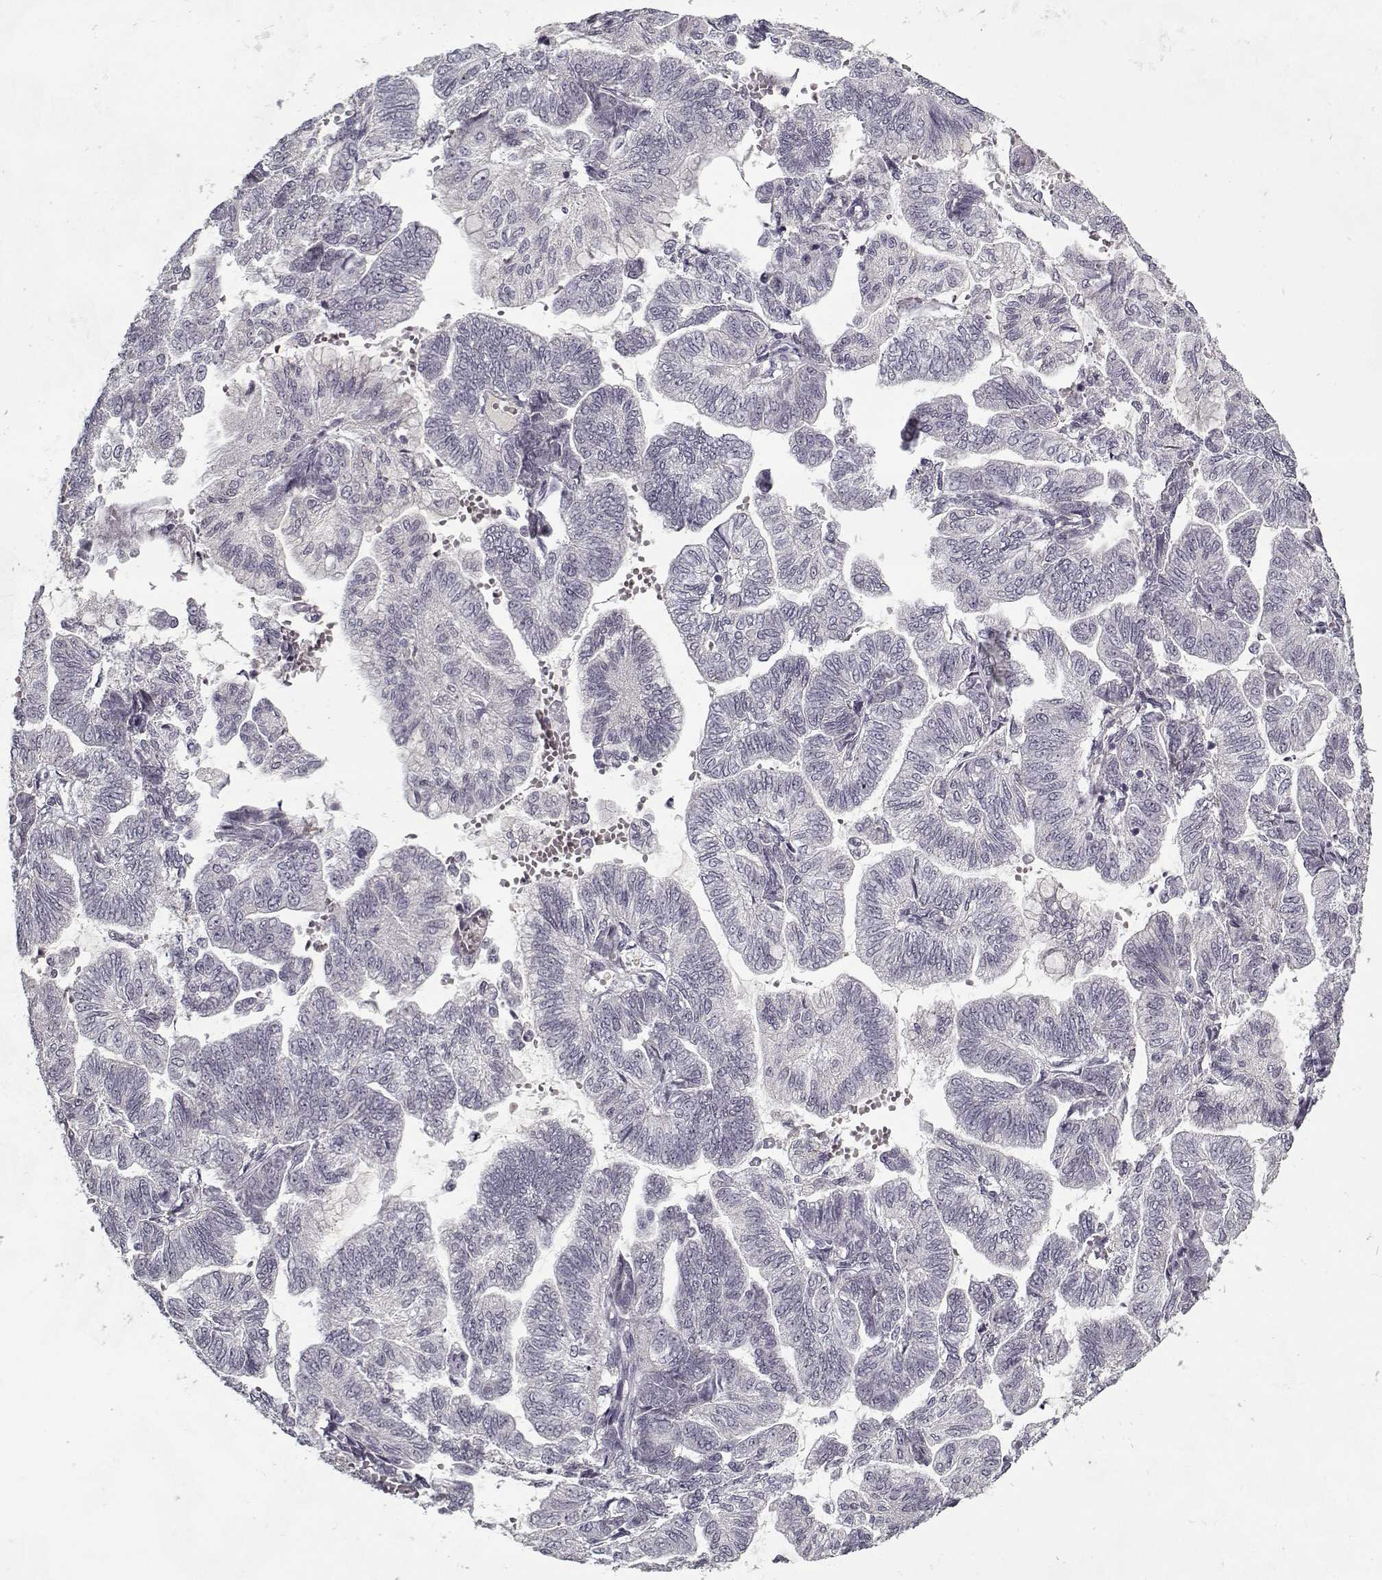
{"staining": {"intensity": "negative", "quantity": "none", "location": "none"}, "tissue": "stomach cancer", "cell_type": "Tumor cells", "image_type": "cancer", "snomed": [{"axis": "morphology", "description": "Adenocarcinoma, NOS"}, {"axis": "topography", "description": "Stomach"}], "caption": "The IHC photomicrograph has no significant expression in tumor cells of stomach cancer tissue.", "gene": "LAMA2", "patient": {"sex": "male", "age": 83}}